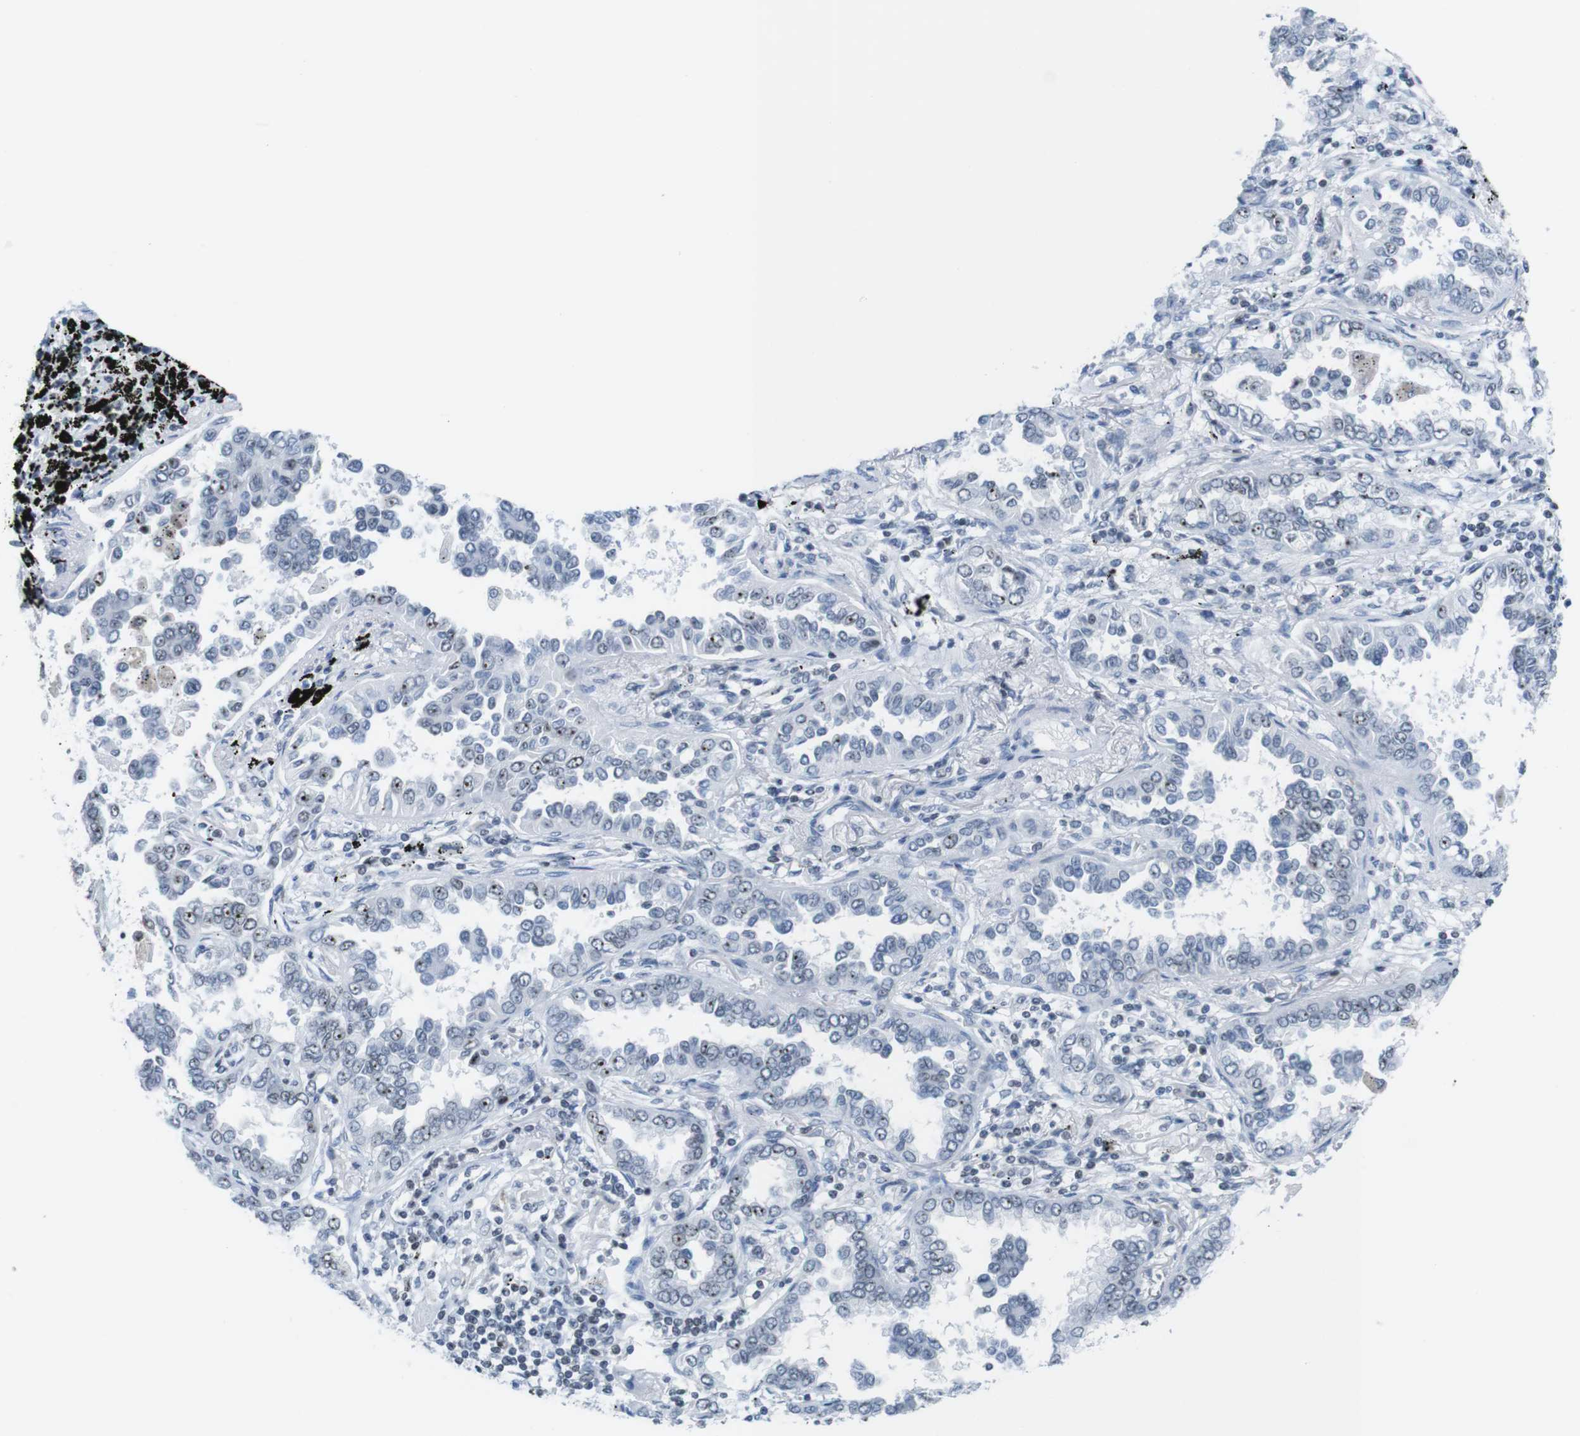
{"staining": {"intensity": "moderate", "quantity": "25%-75%", "location": "nuclear"}, "tissue": "lung cancer", "cell_type": "Tumor cells", "image_type": "cancer", "snomed": [{"axis": "morphology", "description": "Normal tissue, NOS"}, {"axis": "morphology", "description": "Adenocarcinoma, NOS"}, {"axis": "topography", "description": "Lung"}], "caption": "DAB (3,3'-diaminobenzidine) immunohistochemical staining of human lung adenocarcinoma demonstrates moderate nuclear protein expression in about 25%-75% of tumor cells.", "gene": "NIFK", "patient": {"sex": "male", "age": 59}}